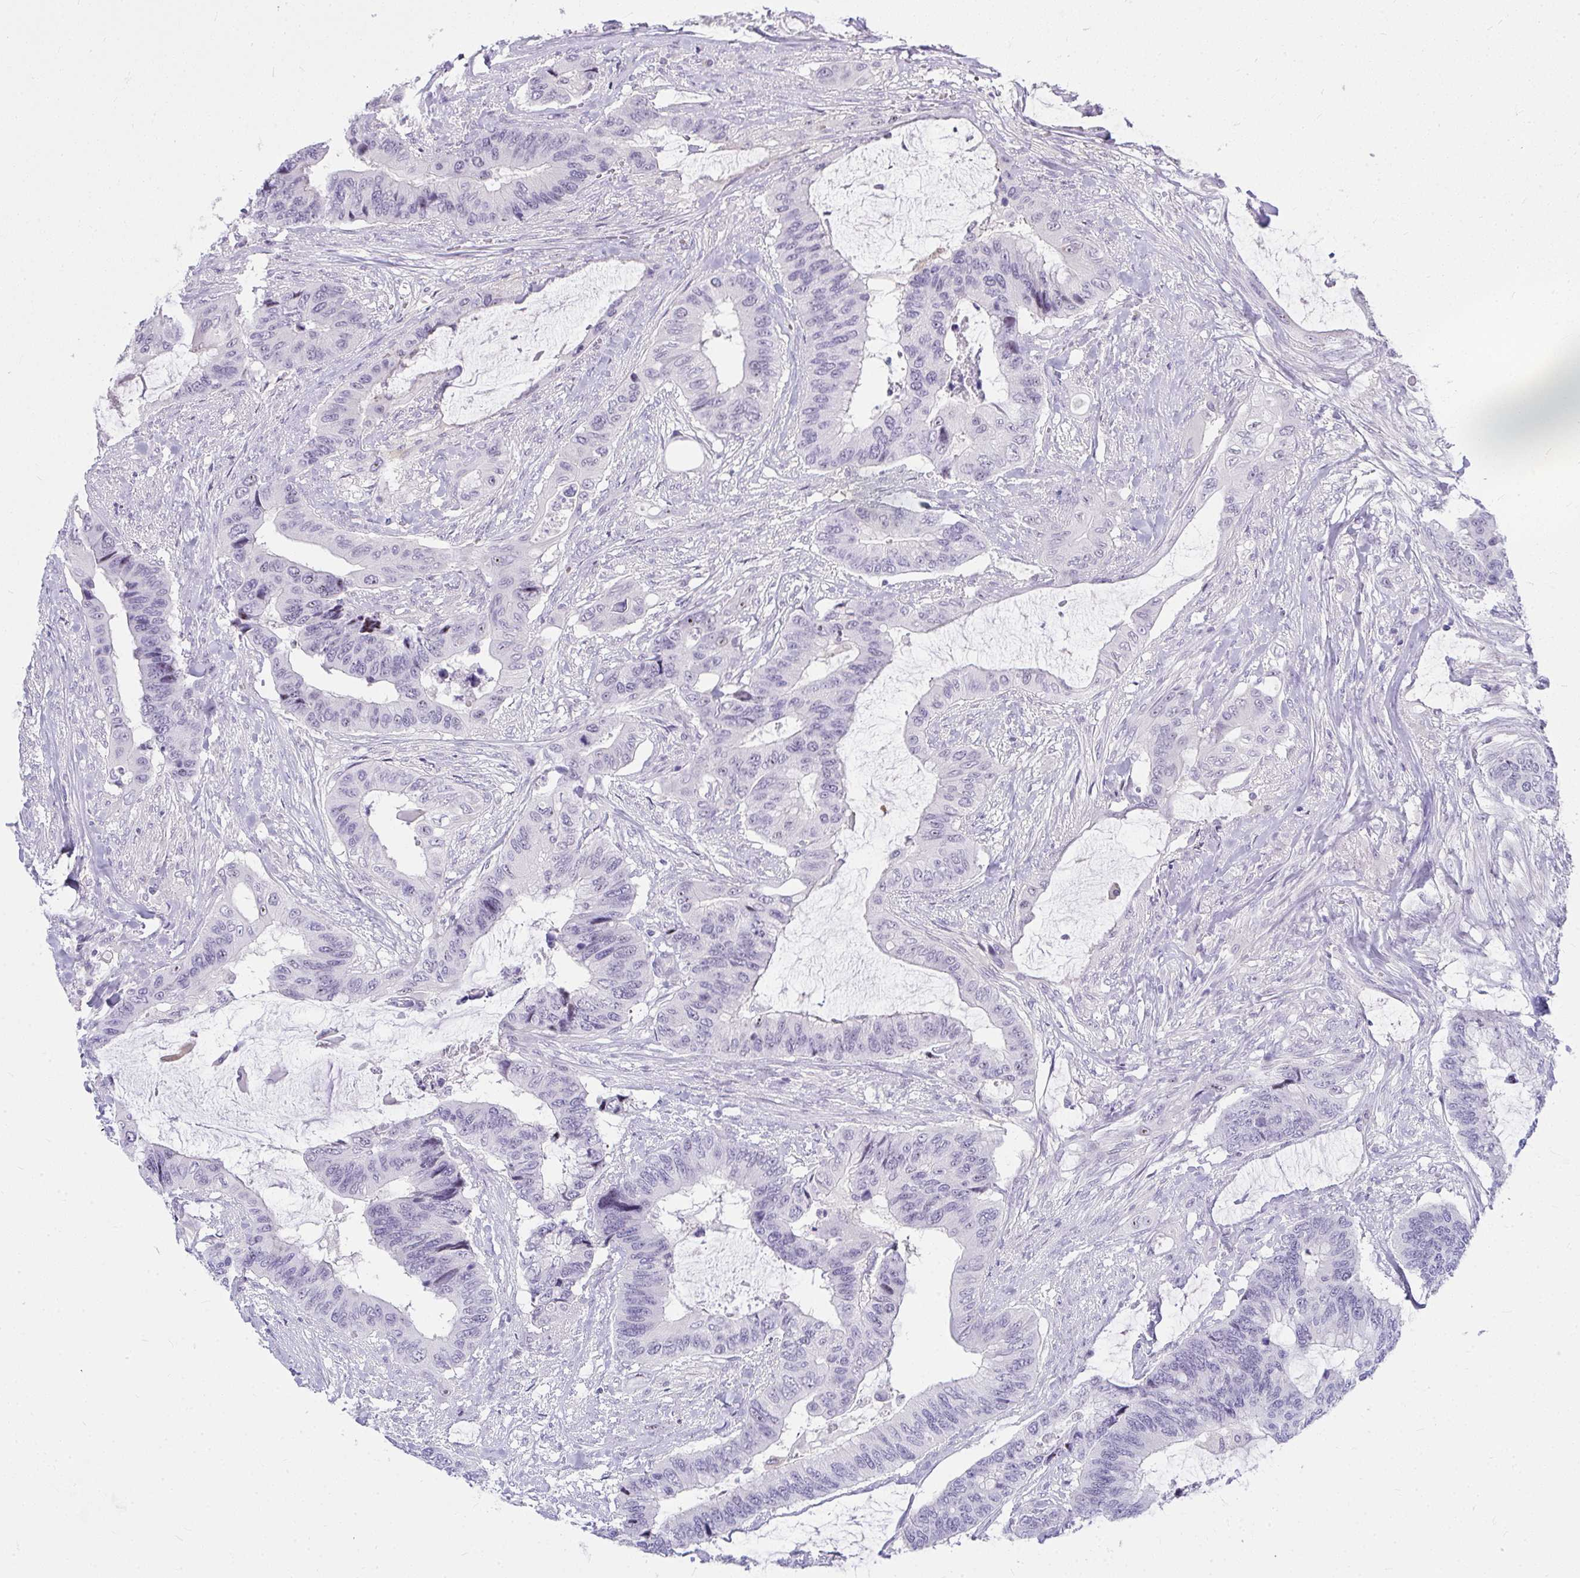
{"staining": {"intensity": "negative", "quantity": "none", "location": "none"}, "tissue": "colorectal cancer", "cell_type": "Tumor cells", "image_type": "cancer", "snomed": [{"axis": "morphology", "description": "Adenocarcinoma, NOS"}, {"axis": "topography", "description": "Rectum"}], "caption": "DAB immunohistochemical staining of colorectal adenocarcinoma displays no significant staining in tumor cells. (Stains: DAB IHC with hematoxylin counter stain, Microscopy: brightfield microscopy at high magnification).", "gene": "LRRC36", "patient": {"sex": "female", "age": 59}}